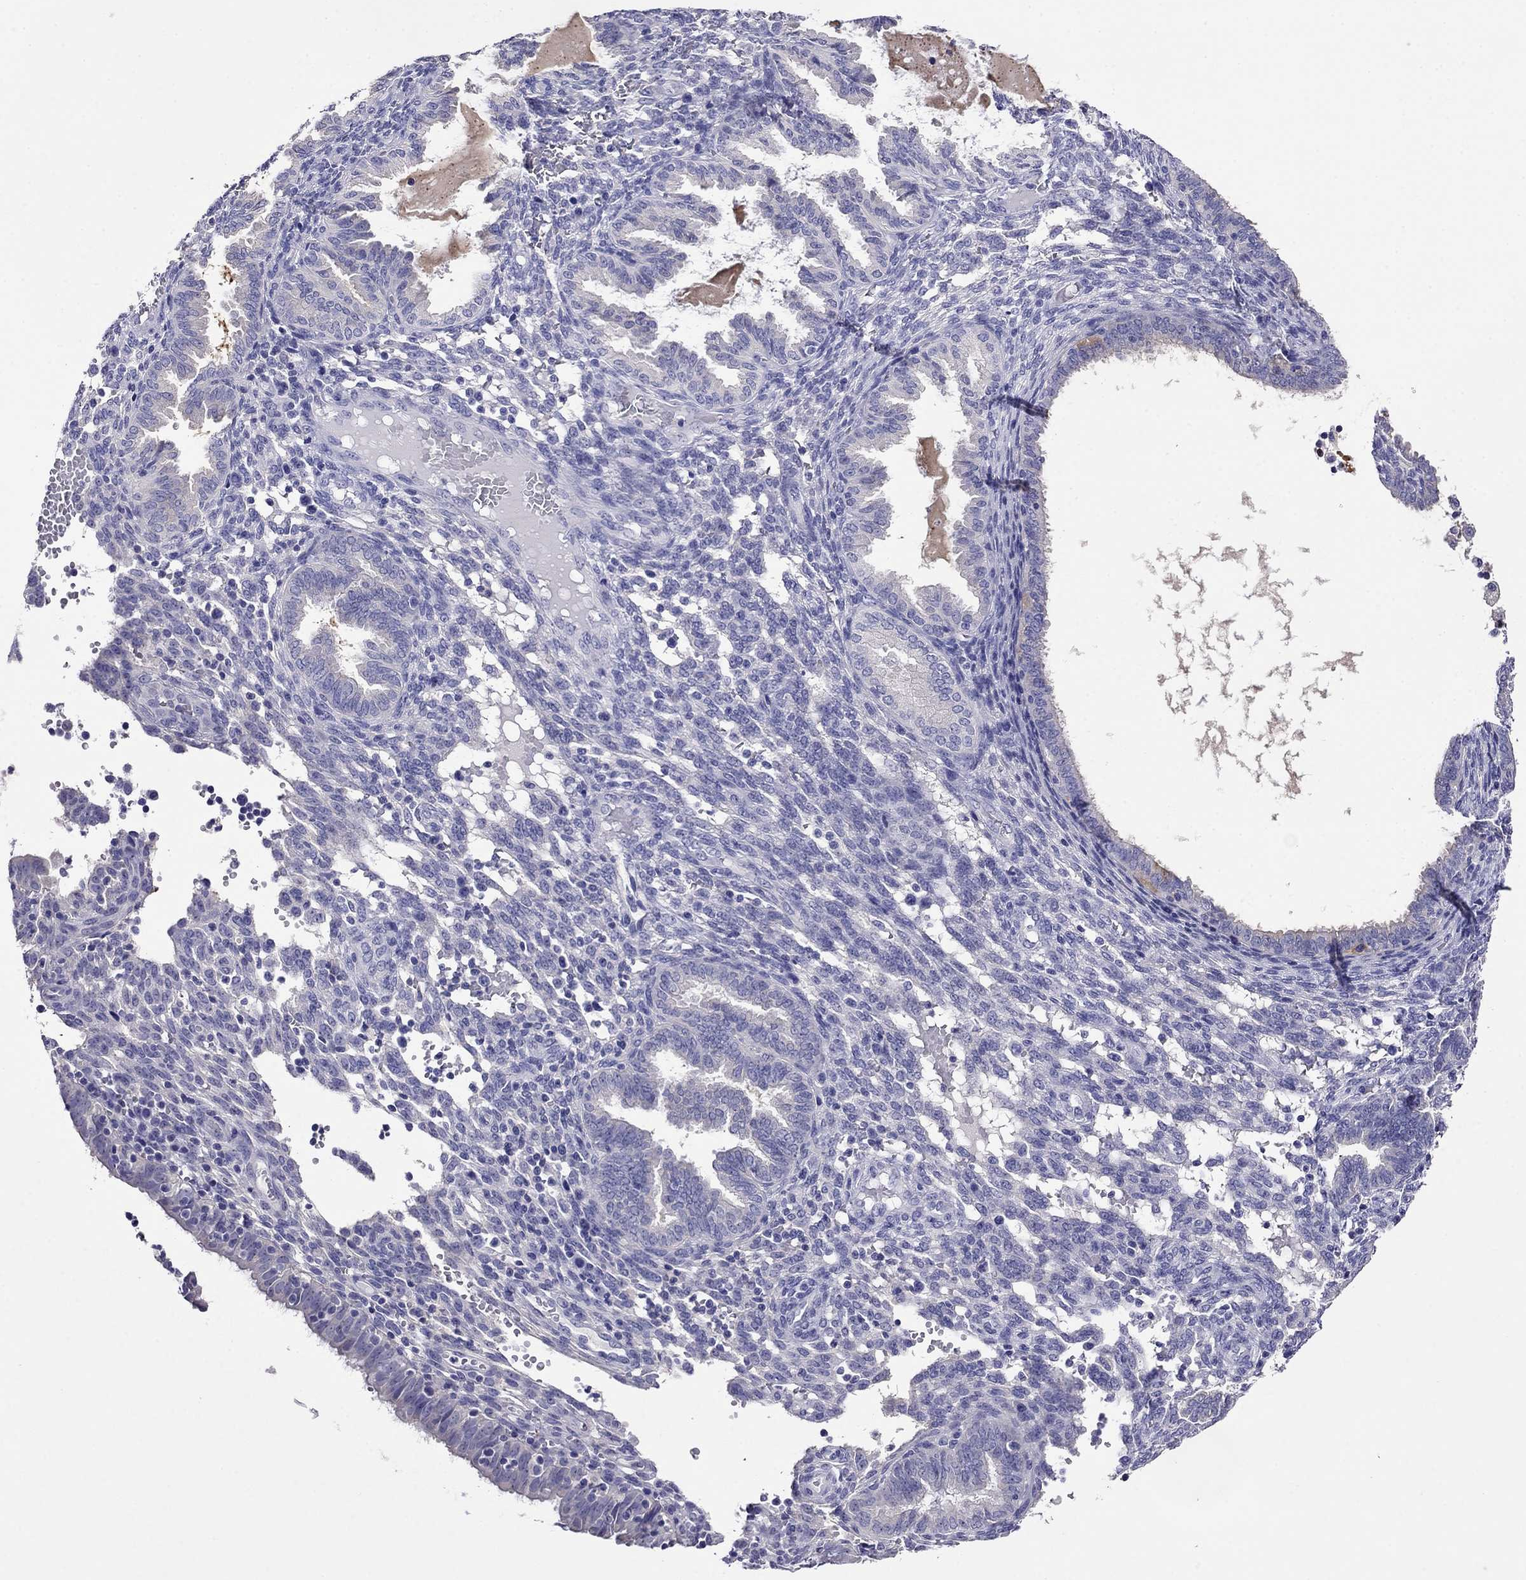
{"staining": {"intensity": "negative", "quantity": "none", "location": "none"}, "tissue": "endometrium", "cell_type": "Cells in endometrial stroma", "image_type": "normal", "snomed": [{"axis": "morphology", "description": "Normal tissue, NOS"}, {"axis": "topography", "description": "Endometrium"}], "caption": "Immunohistochemical staining of benign endometrium displays no significant staining in cells in endometrial stroma.", "gene": "SCG2", "patient": {"sex": "female", "age": 42}}